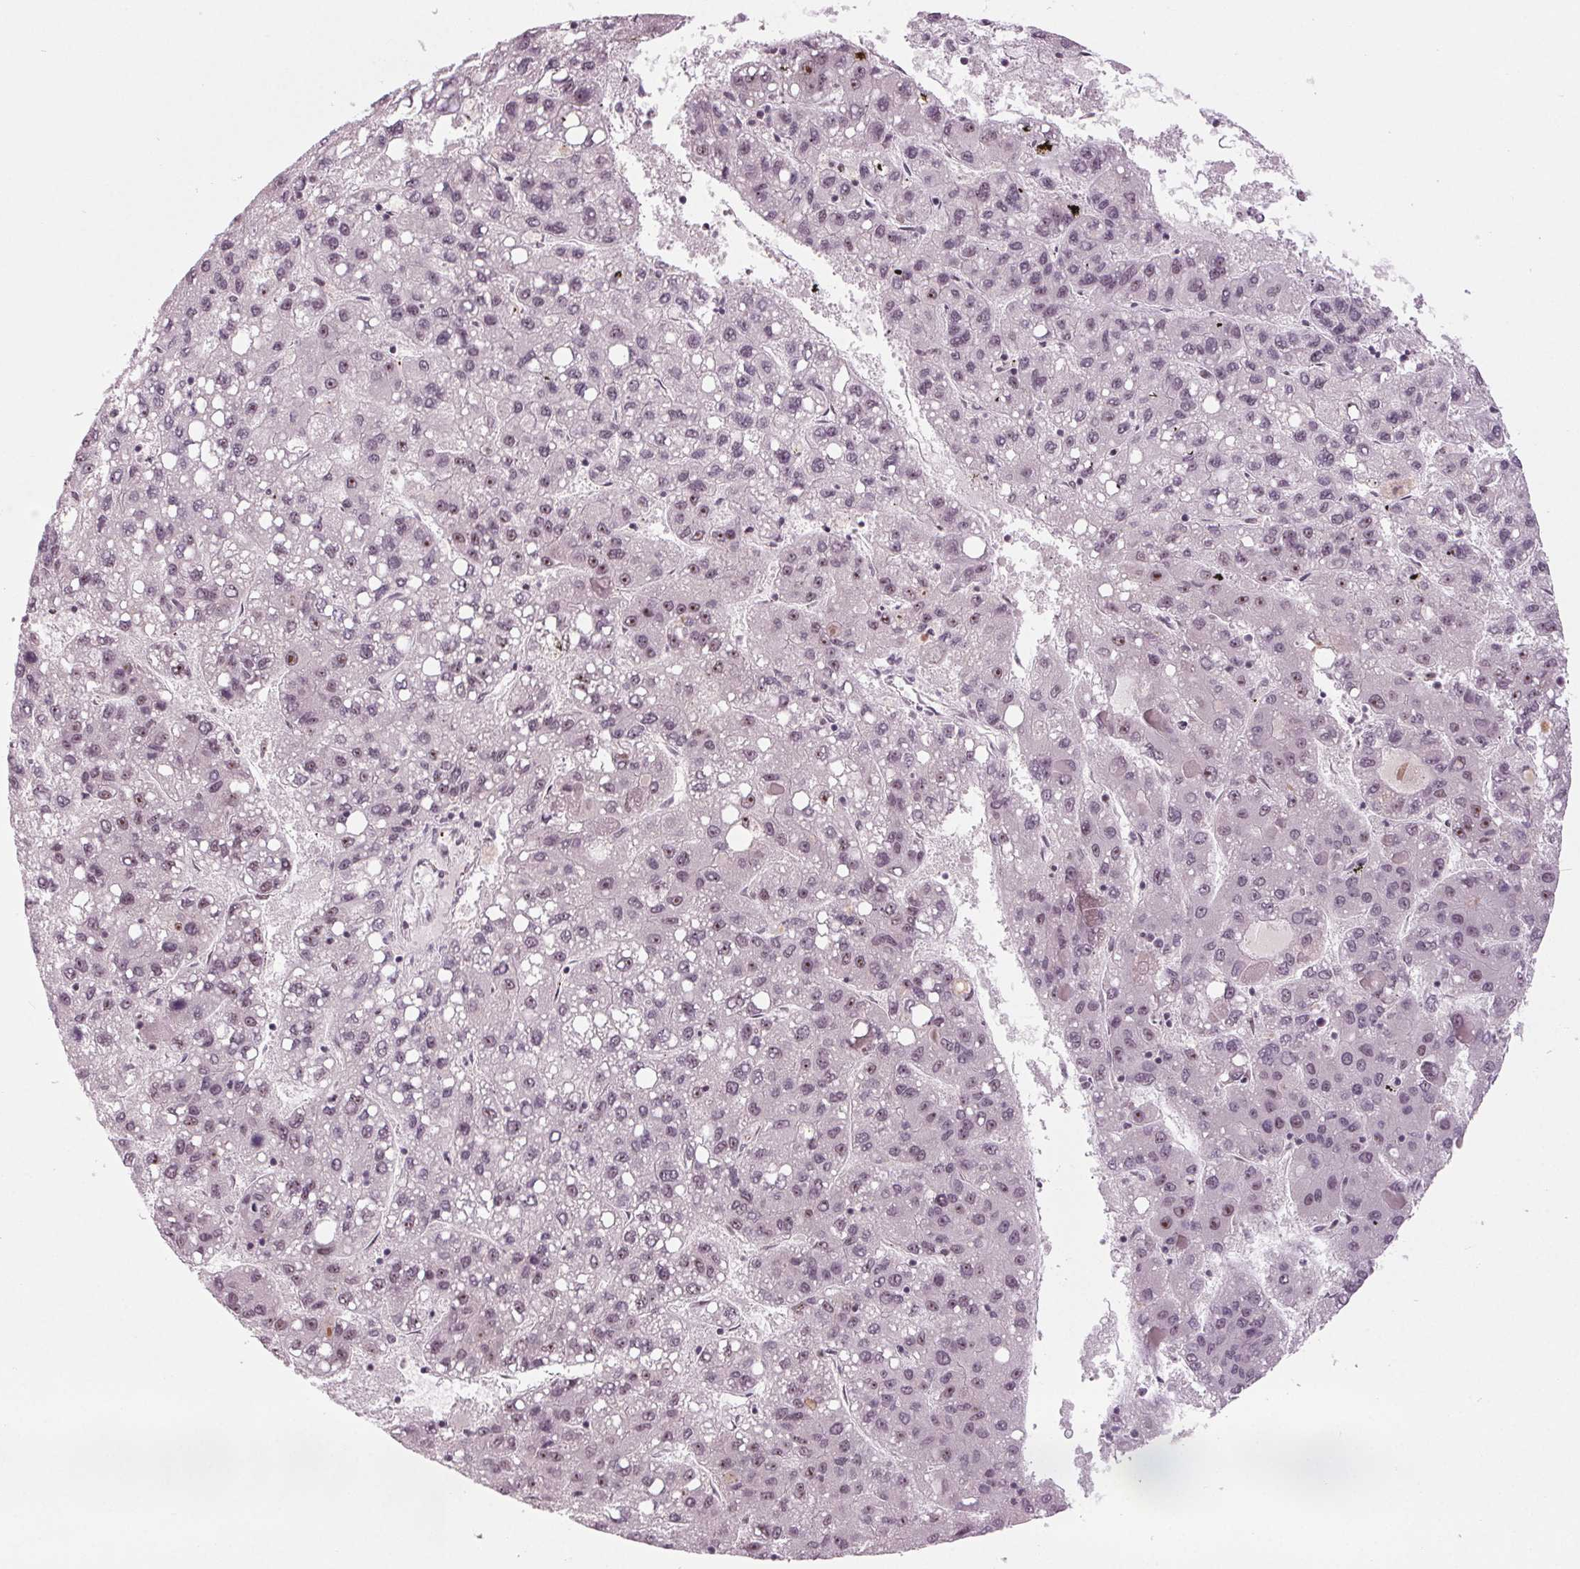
{"staining": {"intensity": "weak", "quantity": "25%-75%", "location": "nuclear"}, "tissue": "liver cancer", "cell_type": "Tumor cells", "image_type": "cancer", "snomed": [{"axis": "morphology", "description": "Carcinoma, Hepatocellular, NOS"}, {"axis": "topography", "description": "Liver"}], "caption": "The immunohistochemical stain shows weak nuclear positivity in tumor cells of hepatocellular carcinoma (liver) tissue.", "gene": "DDX41", "patient": {"sex": "female", "age": 82}}